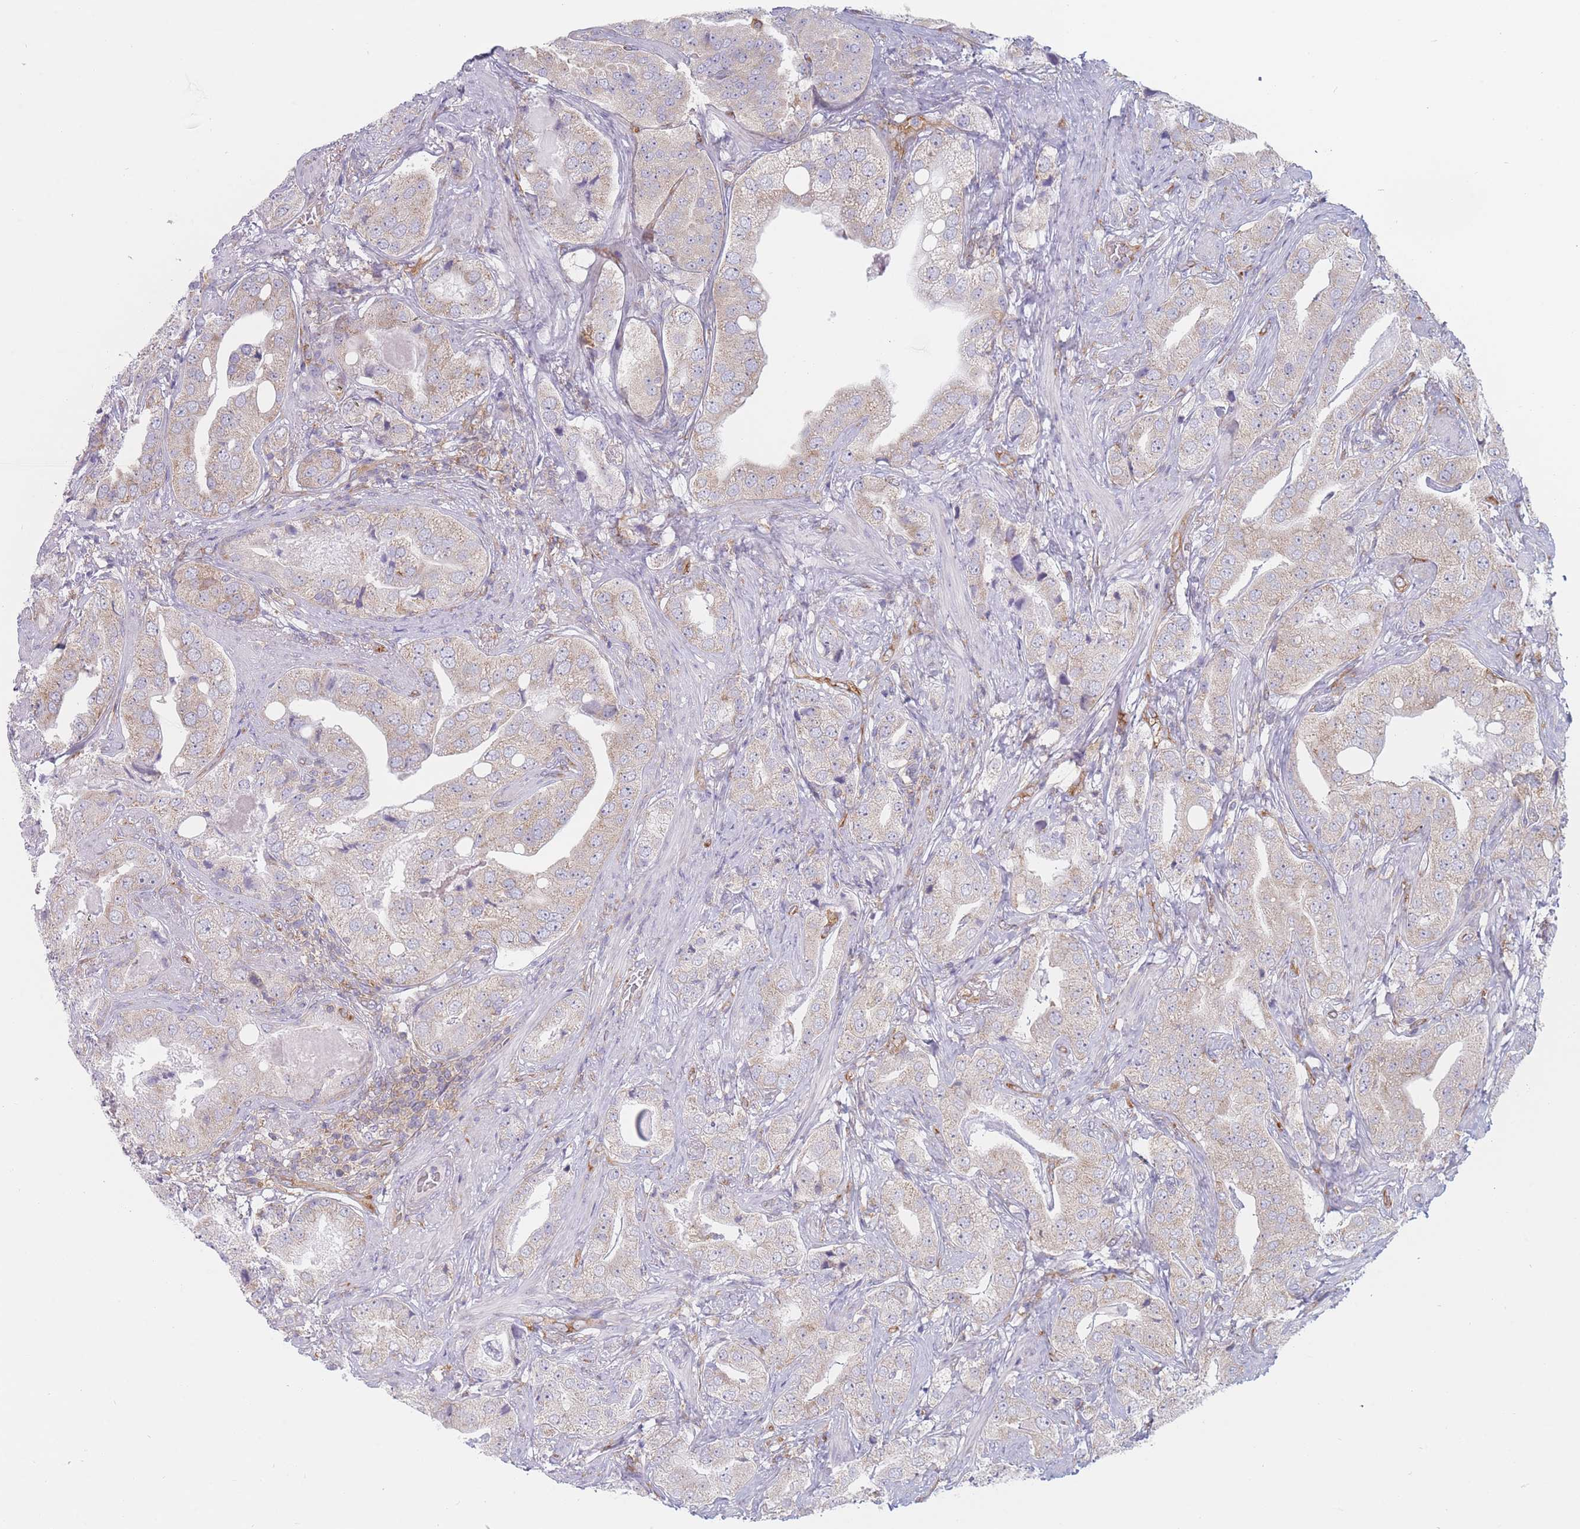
{"staining": {"intensity": "moderate", "quantity": "25%-75%", "location": "cytoplasmic/membranous"}, "tissue": "prostate cancer", "cell_type": "Tumor cells", "image_type": "cancer", "snomed": [{"axis": "morphology", "description": "Adenocarcinoma, High grade"}, {"axis": "topography", "description": "Prostate"}], "caption": "Immunohistochemistry (IHC) (DAB (3,3'-diaminobenzidine)) staining of human prostate cancer (adenocarcinoma (high-grade)) demonstrates moderate cytoplasmic/membranous protein positivity in about 25%-75% of tumor cells. (DAB IHC with brightfield microscopy, high magnification).", "gene": "MAP1S", "patient": {"sex": "male", "age": 63}}